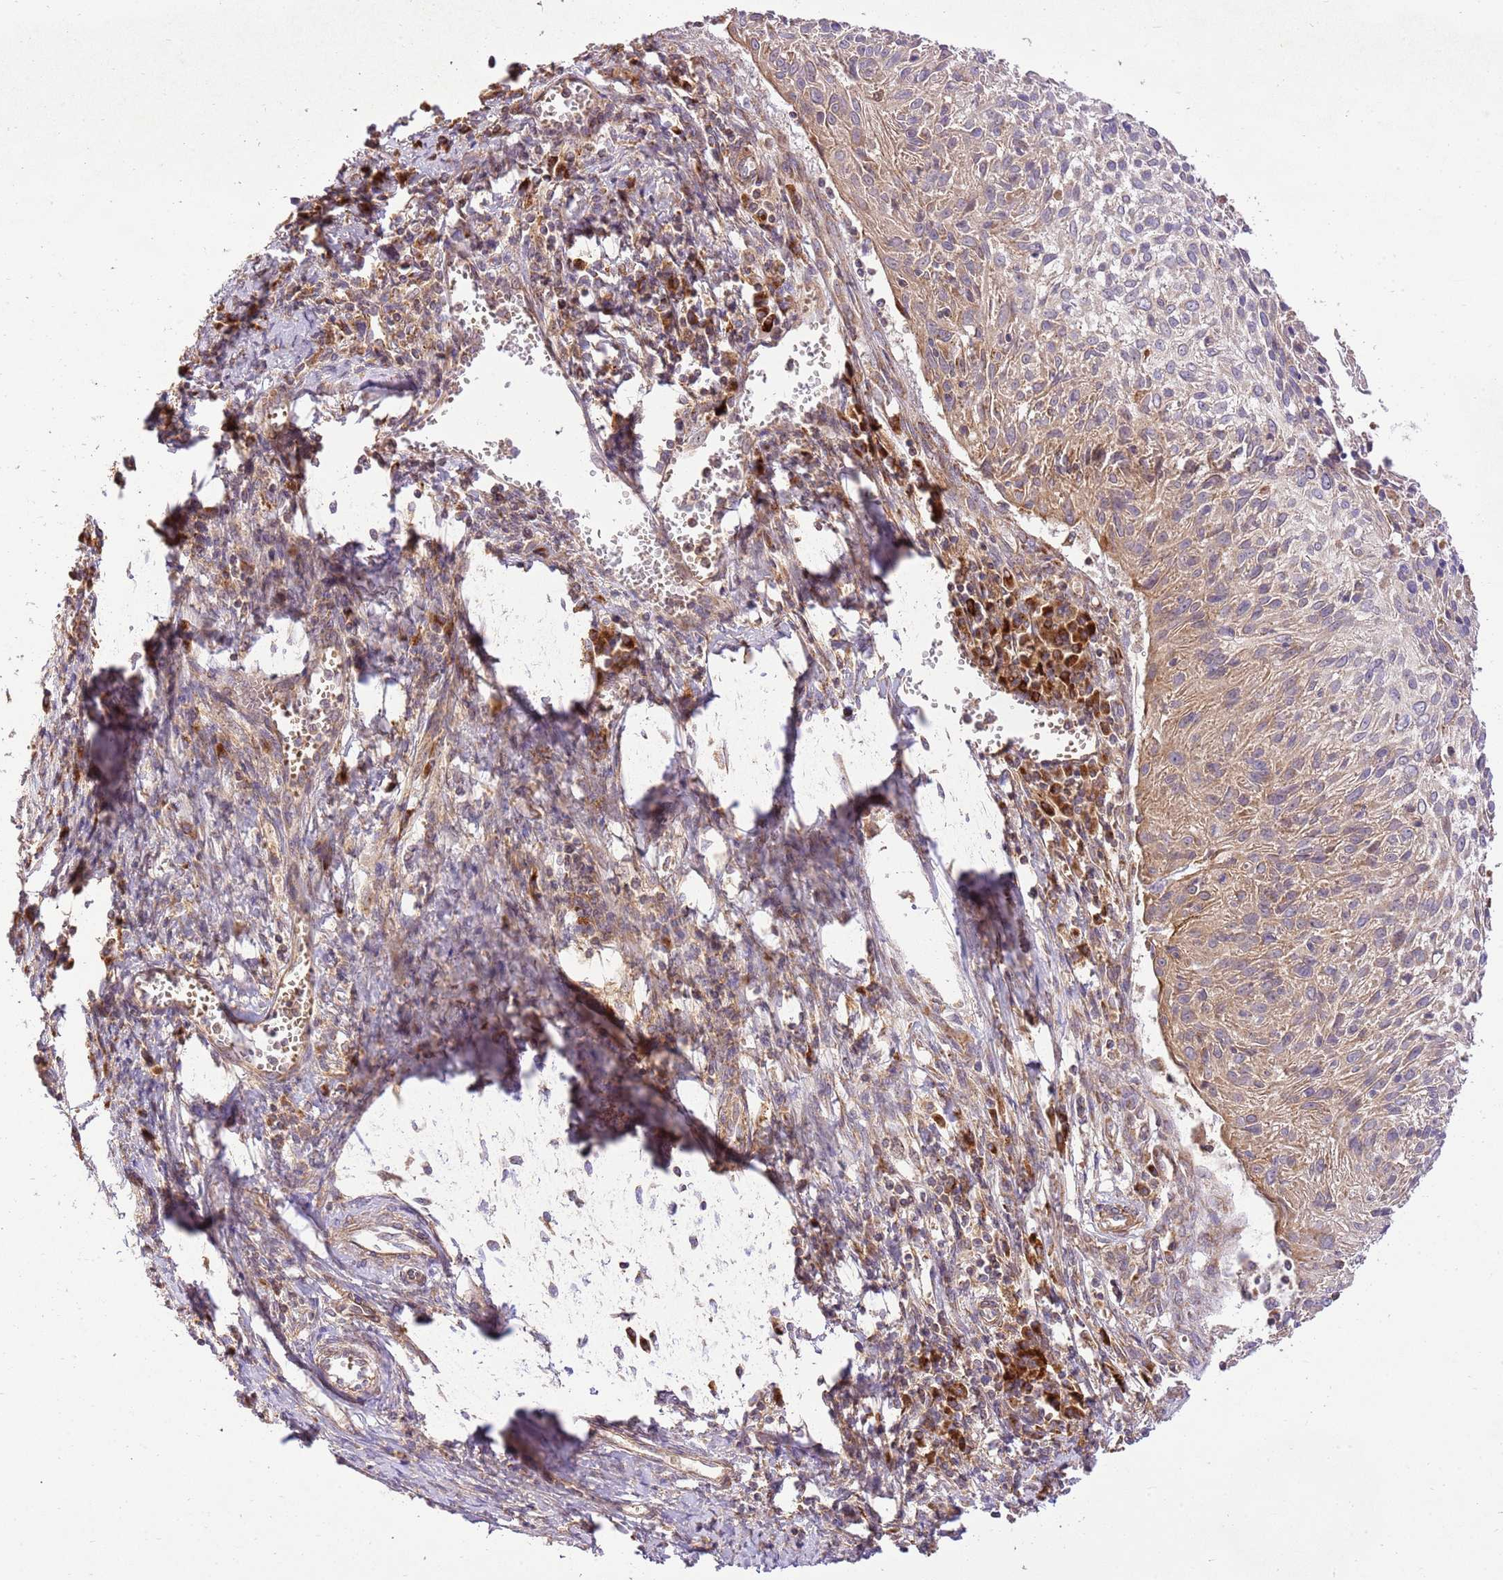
{"staining": {"intensity": "weak", "quantity": "25%-75%", "location": "cytoplasmic/membranous"}, "tissue": "cervical cancer", "cell_type": "Tumor cells", "image_type": "cancer", "snomed": [{"axis": "morphology", "description": "Squamous cell carcinoma, NOS"}, {"axis": "topography", "description": "Cervix"}], "caption": "Approximately 25%-75% of tumor cells in cervical cancer (squamous cell carcinoma) reveal weak cytoplasmic/membranous protein staining as visualized by brown immunohistochemical staining.", "gene": "SPATA2L", "patient": {"sex": "female", "age": 51}}